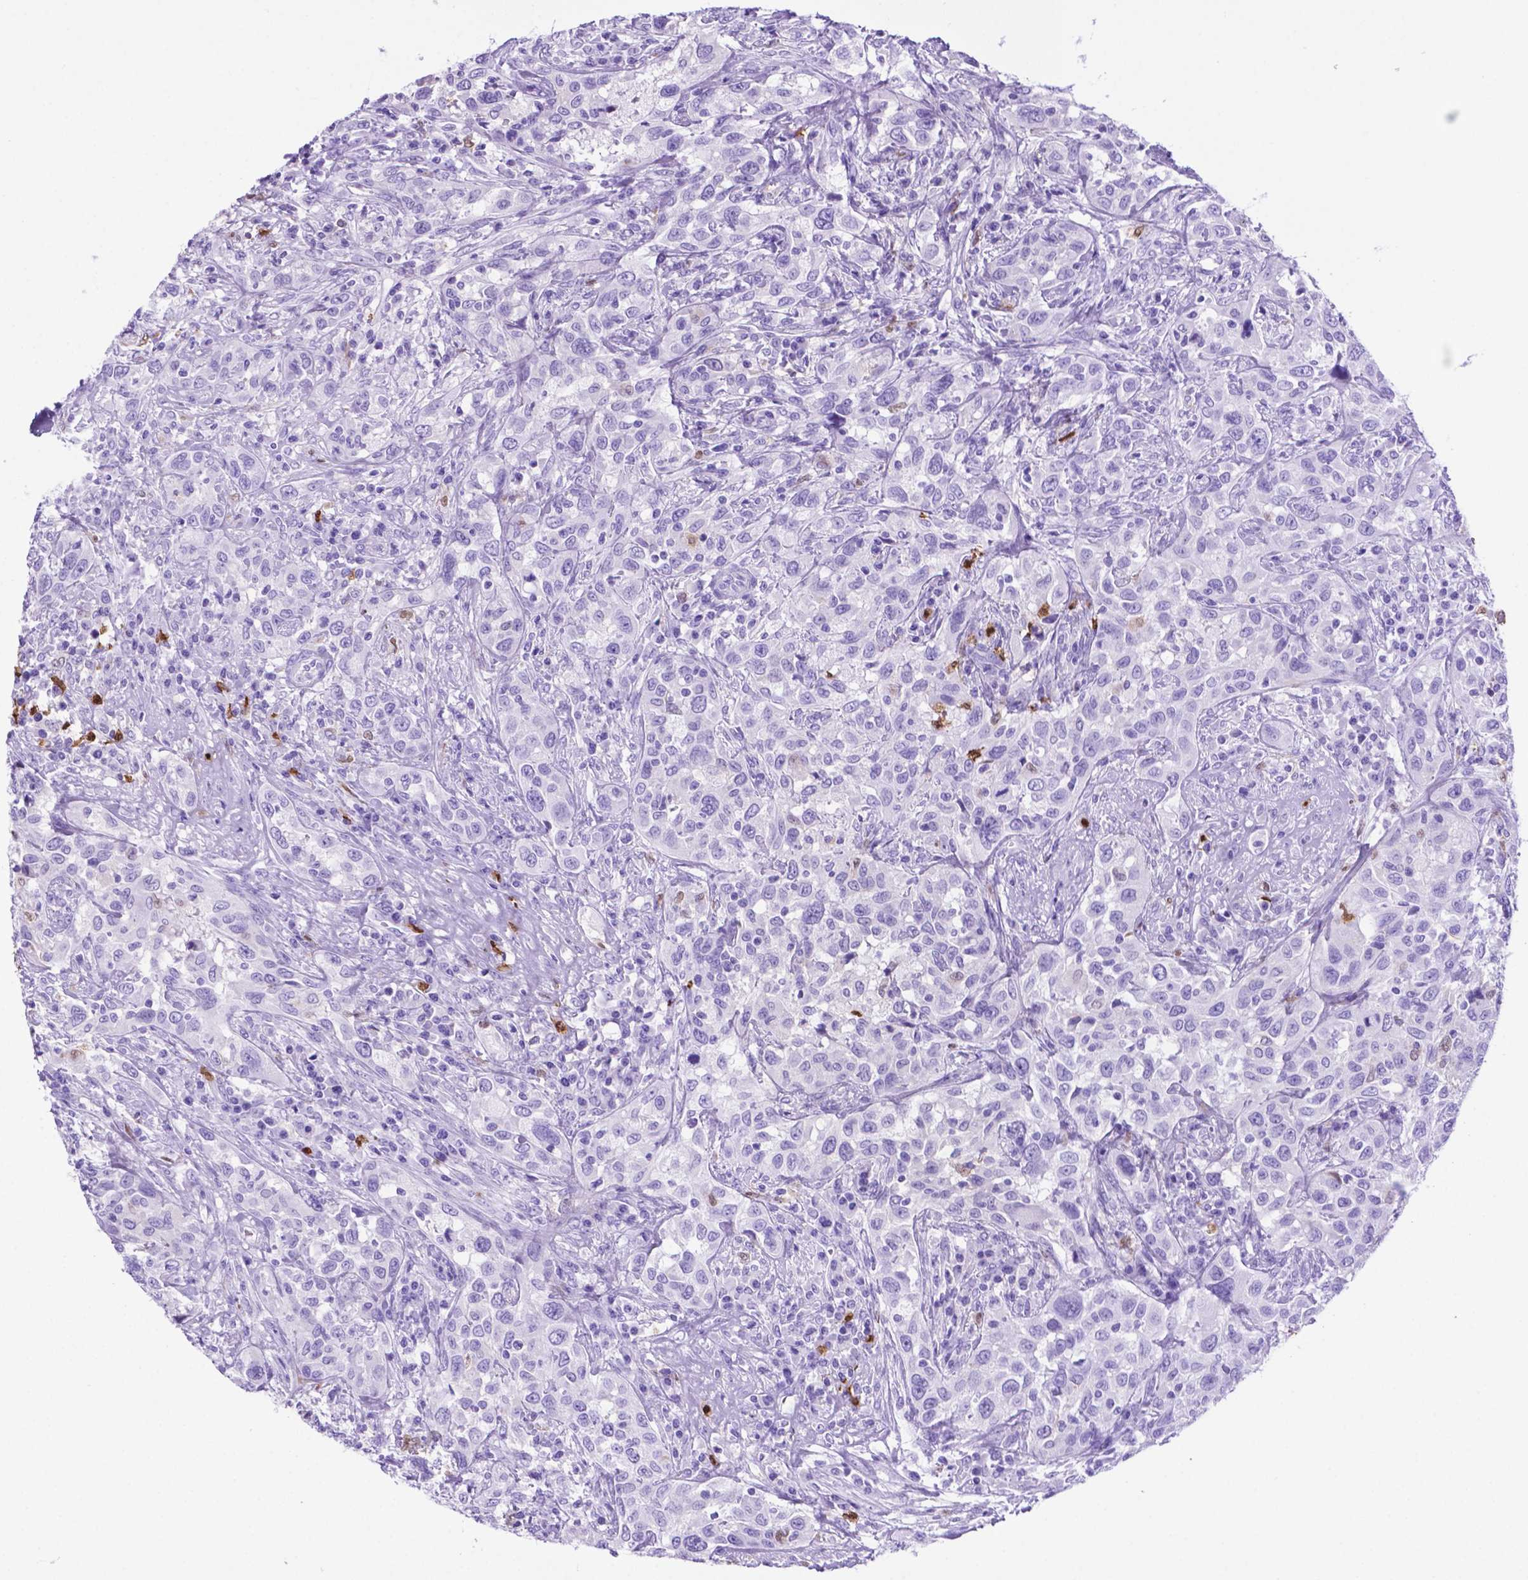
{"staining": {"intensity": "negative", "quantity": "none", "location": "none"}, "tissue": "urothelial cancer", "cell_type": "Tumor cells", "image_type": "cancer", "snomed": [{"axis": "morphology", "description": "Urothelial carcinoma, NOS"}, {"axis": "morphology", "description": "Urothelial carcinoma, High grade"}, {"axis": "topography", "description": "Urinary bladder"}], "caption": "This image is of urothelial cancer stained with immunohistochemistry to label a protein in brown with the nuclei are counter-stained blue. There is no expression in tumor cells. (DAB (3,3'-diaminobenzidine) immunohistochemistry with hematoxylin counter stain).", "gene": "LZTR1", "patient": {"sex": "female", "age": 64}}